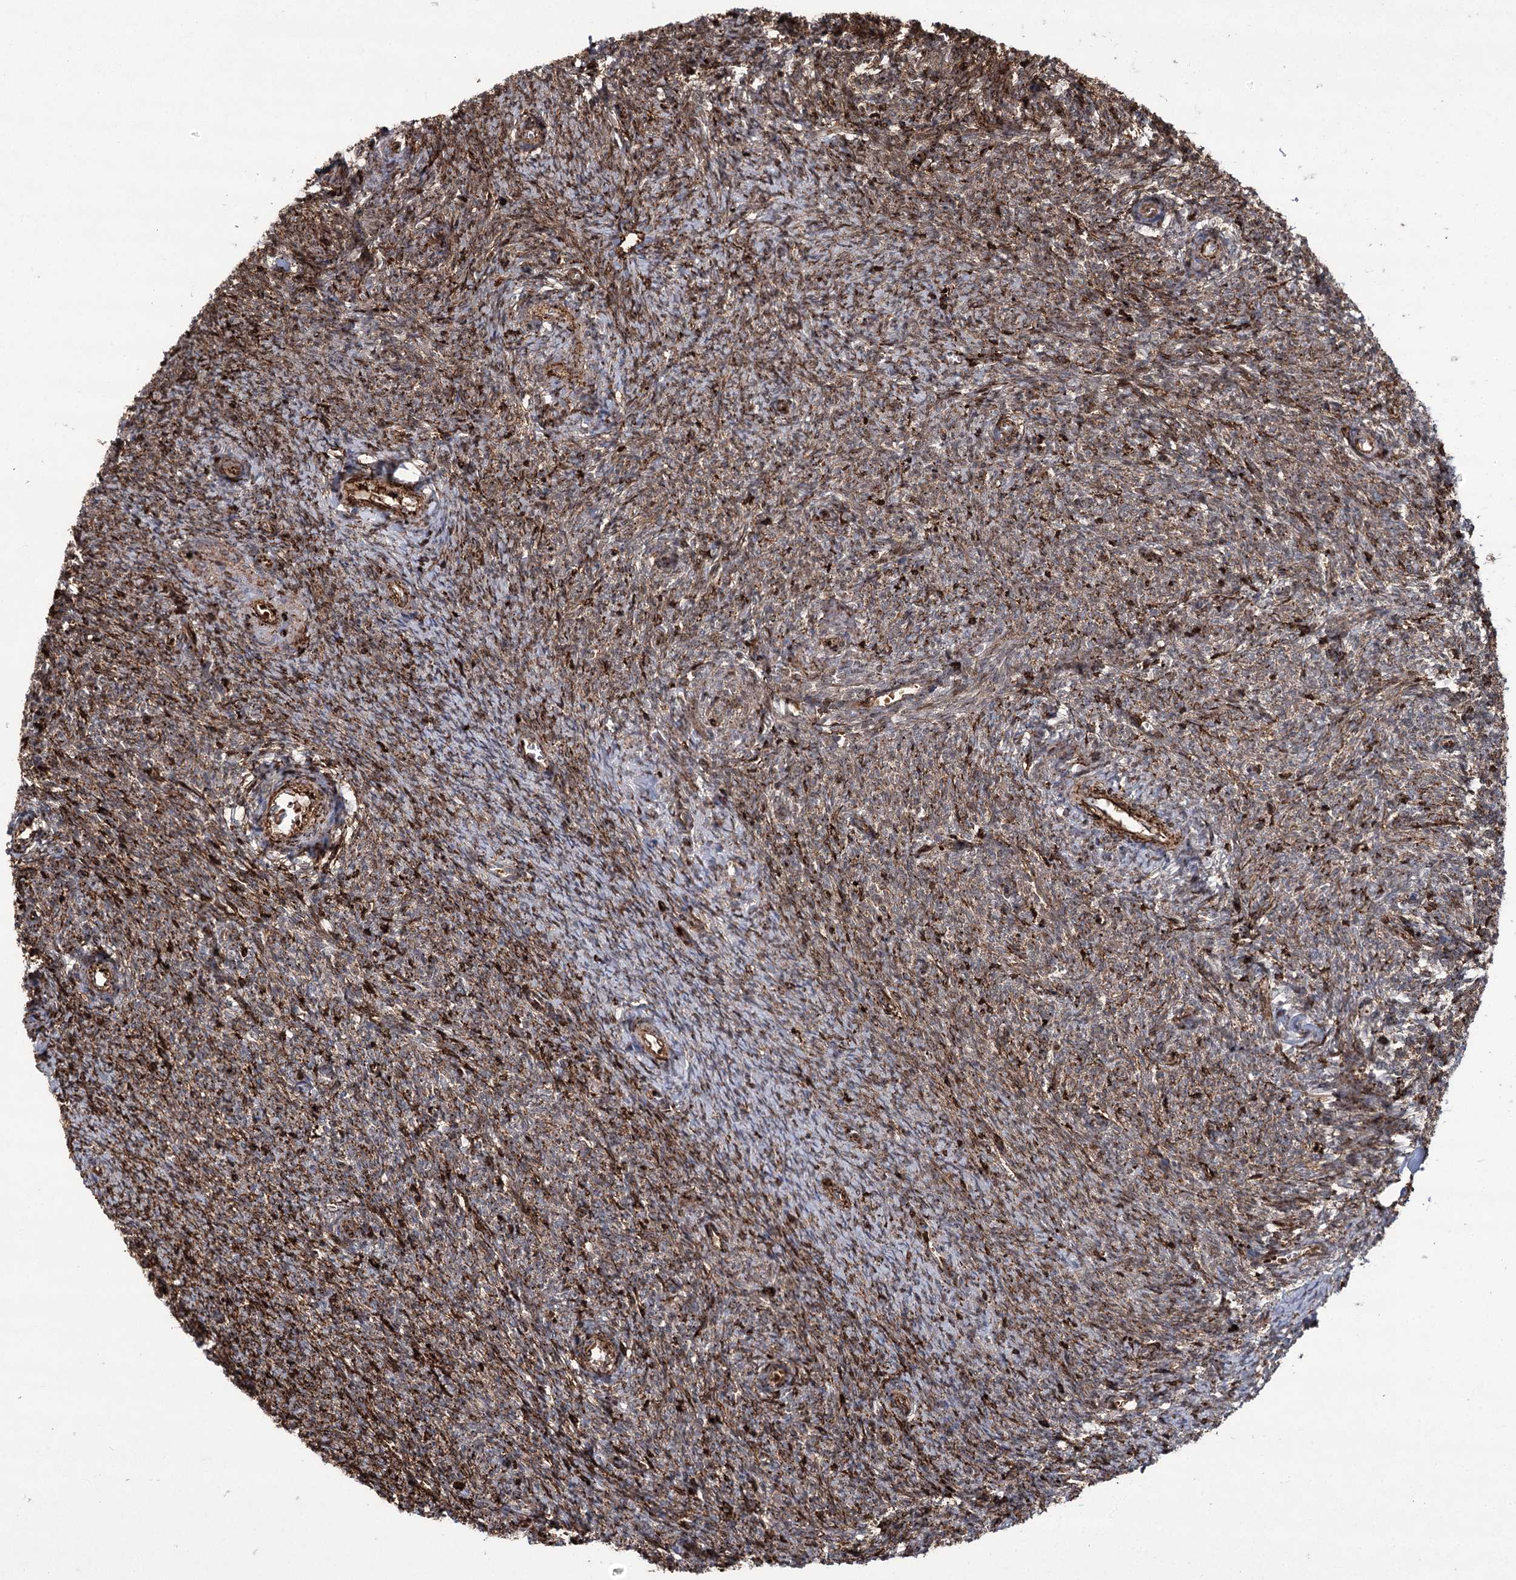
{"staining": {"intensity": "moderate", "quantity": ">75%", "location": "cytoplasmic/membranous,nuclear"}, "tissue": "ovary", "cell_type": "Ovarian stroma cells", "image_type": "normal", "snomed": [{"axis": "morphology", "description": "Normal tissue, NOS"}, {"axis": "topography", "description": "Ovary"}], "caption": "Human ovary stained for a protein (brown) shows moderate cytoplasmic/membranous,nuclear positive positivity in approximately >75% of ovarian stroma cells.", "gene": "DCUN1D4", "patient": {"sex": "female", "age": 44}}